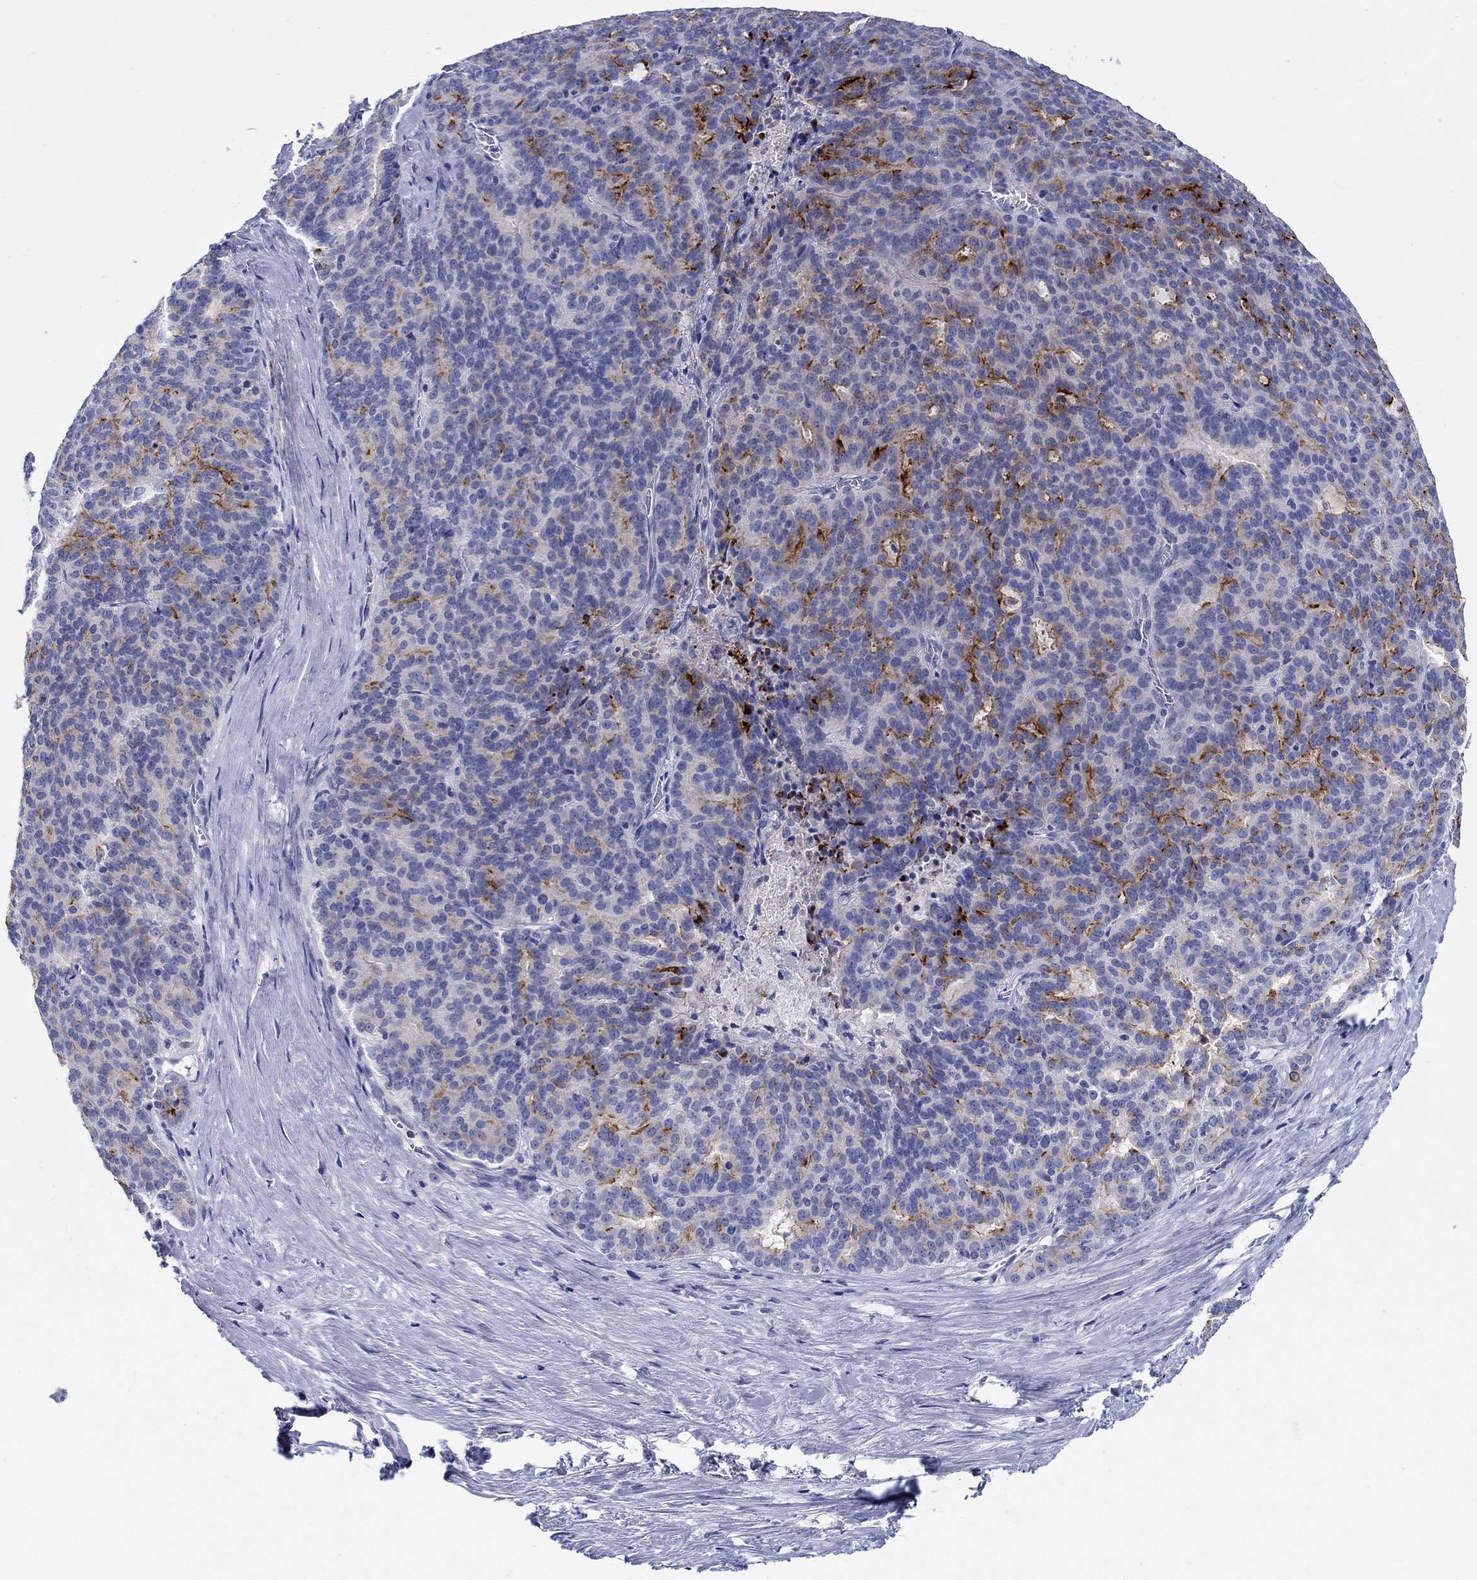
{"staining": {"intensity": "strong", "quantity": "<25%", "location": "cytoplasmic/membranous"}, "tissue": "liver cancer", "cell_type": "Tumor cells", "image_type": "cancer", "snomed": [{"axis": "morphology", "description": "Cholangiocarcinoma"}, {"axis": "topography", "description": "Liver"}], "caption": "This histopathology image demonstrates immunohistochemistry staining of cholangiocarcinoma (liver), with medium strong cytoplasmic/membranous expression in about <25% of tumor cells.", "gene": "CRYGD", "patient": {"sex": "female", "age": 47}}